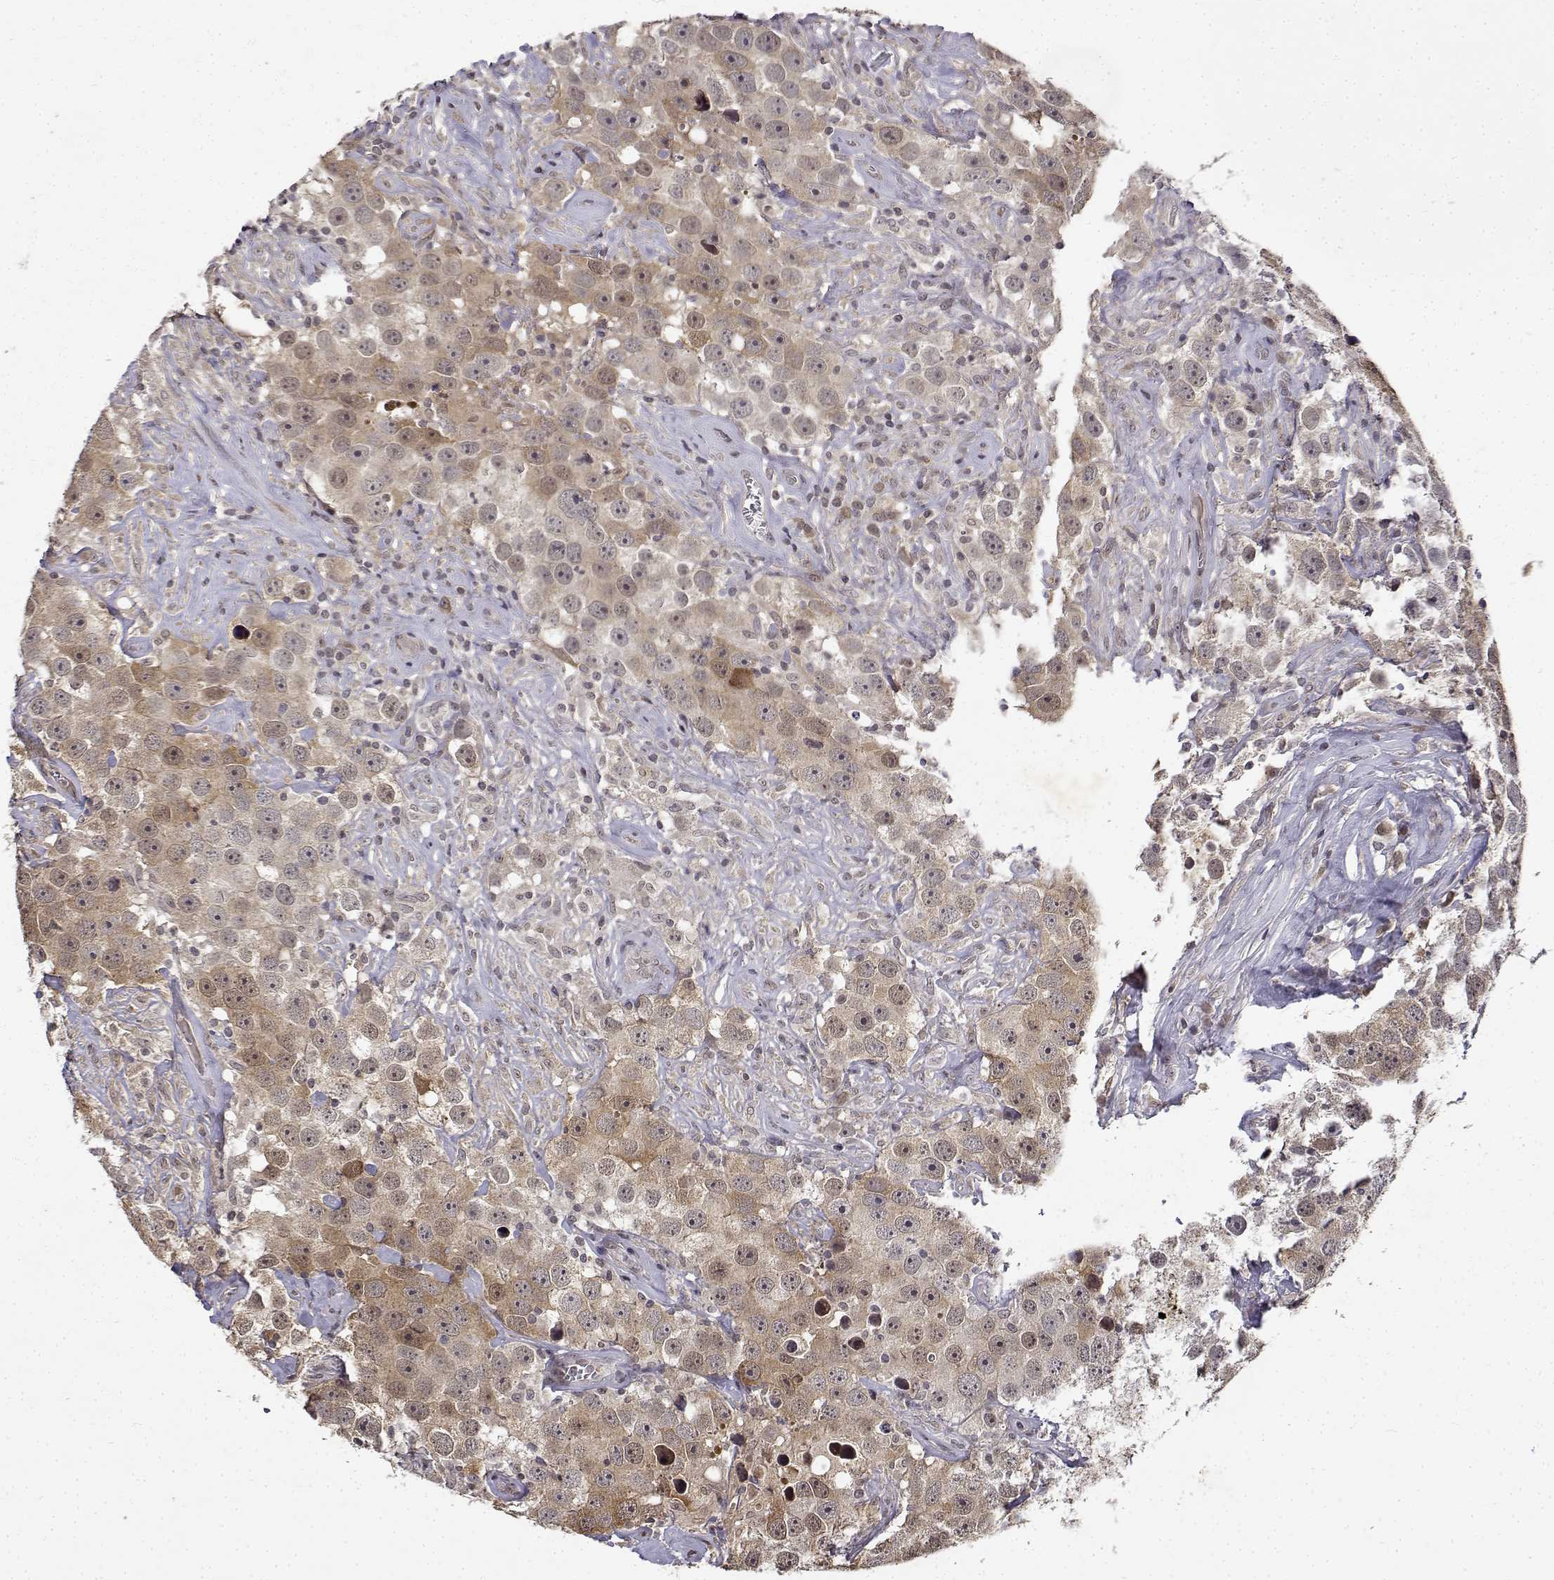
{"staining": {"intensity": "weak", "quantity": ">75%", "location": "cytoplasmic/membranous"}, "tissue": "testis cancer", "cell_type": "Tumor cells", "image_type": "cancer", "snomed": [{"axis": "morphology", "description": "Seminoma, NOS"}, {"axis": "topography", "description": "Testis"}], "caption": "This is a micrograph of immunohistochemistry (IHC) staining of testis seminoma, which shows weak positivity in the cytoplasmic/membranous of tumor cells.", "gene": "BDNF", "patient": {"sex": "male", "age": 49}}